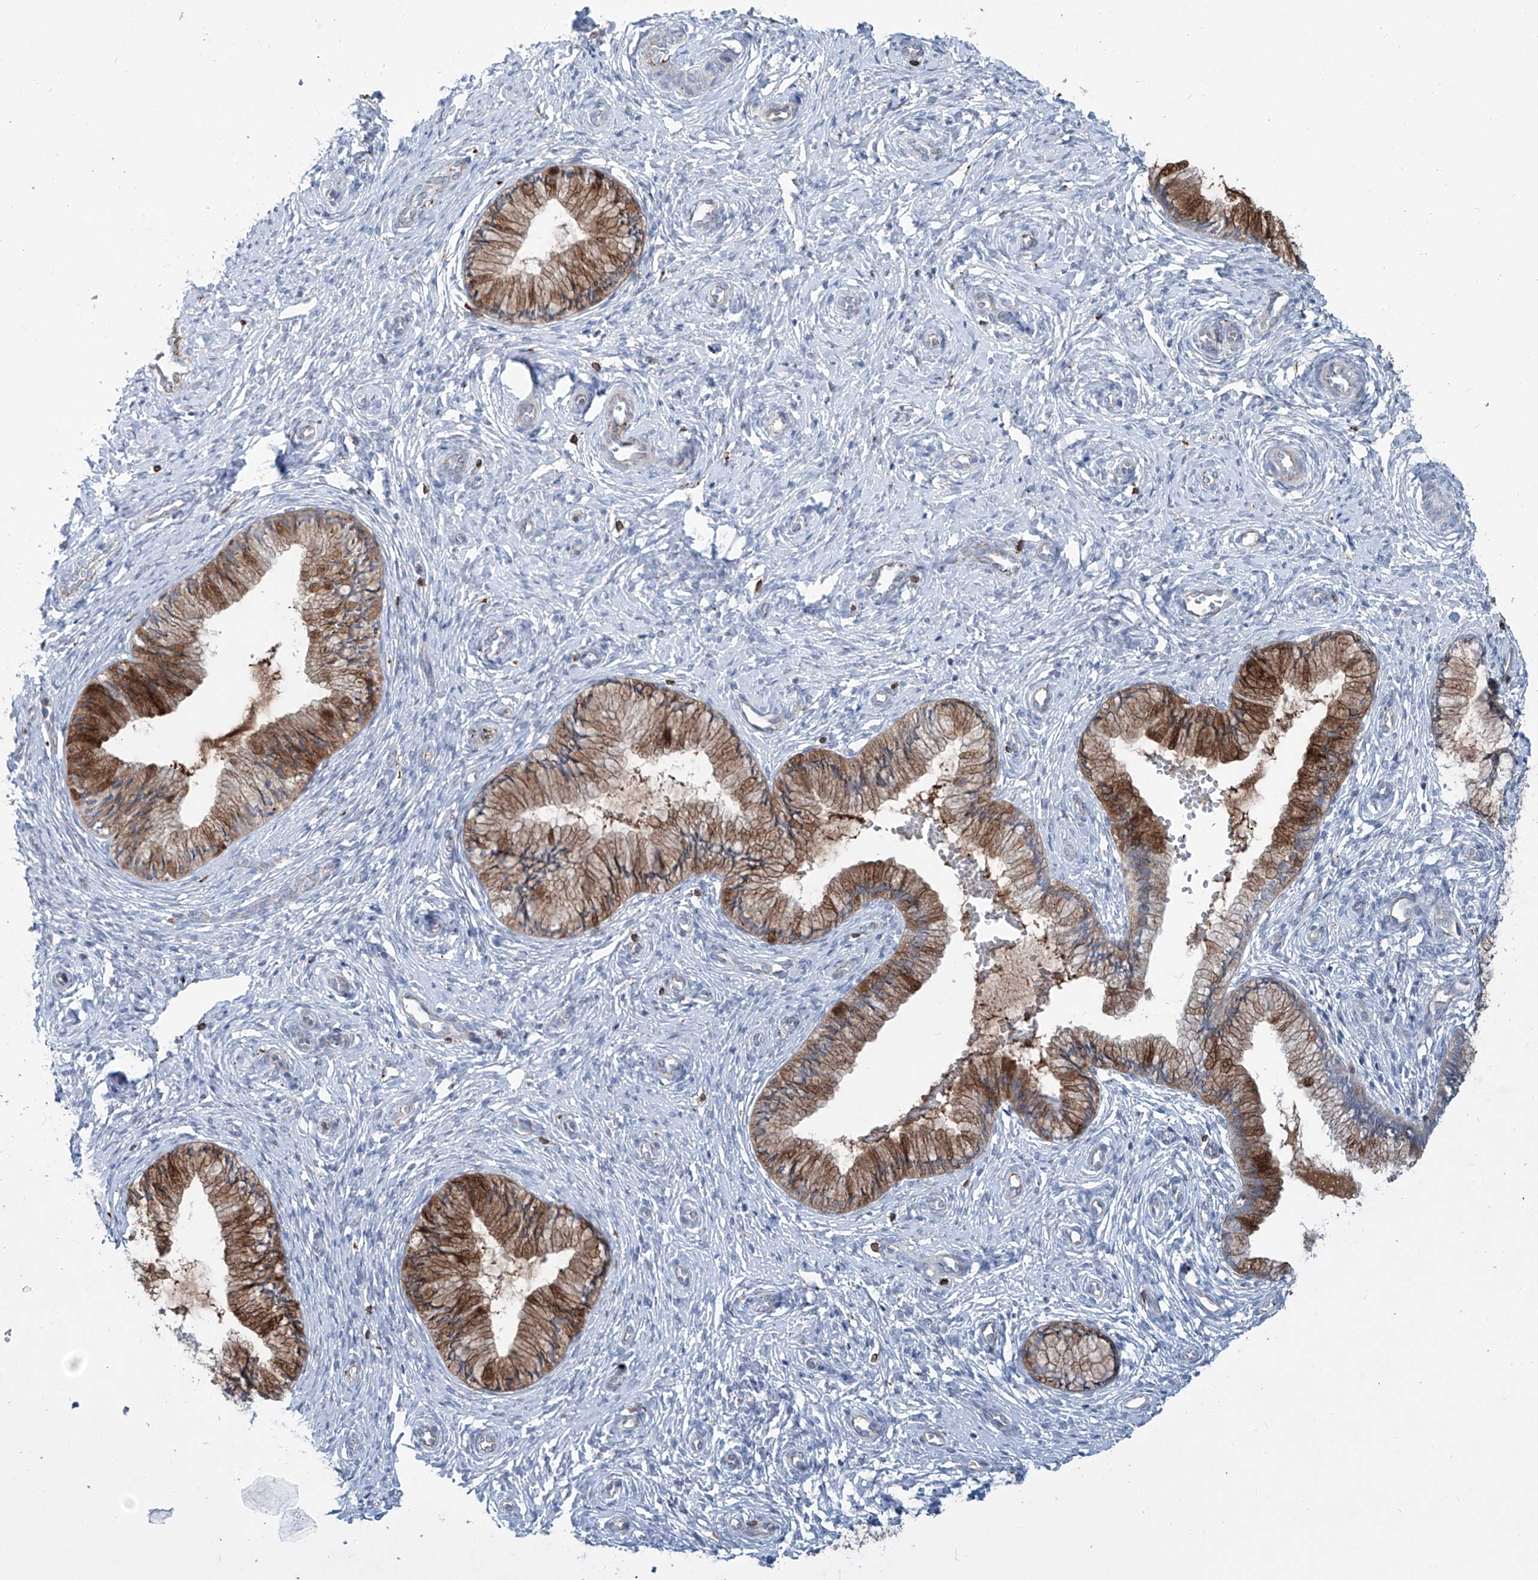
{"staining": {"intensity": "moderate", "quantity": ">75%", "location": "cytoplasmic/membranous"}, "tissue": "cervix", "cell_type": "Glandular cells", "image_type": "normal", "snomed": [{"axis": "morphology", "description": "Normal tissue, NOS"}, {"axis": "topography", "description": "Cervix"}], "caption": "The immunohistochemical stain shows moderate cytoplasmic/membranous expression in glandular cells of normal cervix. The protein is shown in brown color, while the nuclei are stained blue.", "gene": "CDH5", "patient": {"sex": "female", "age": 27}}